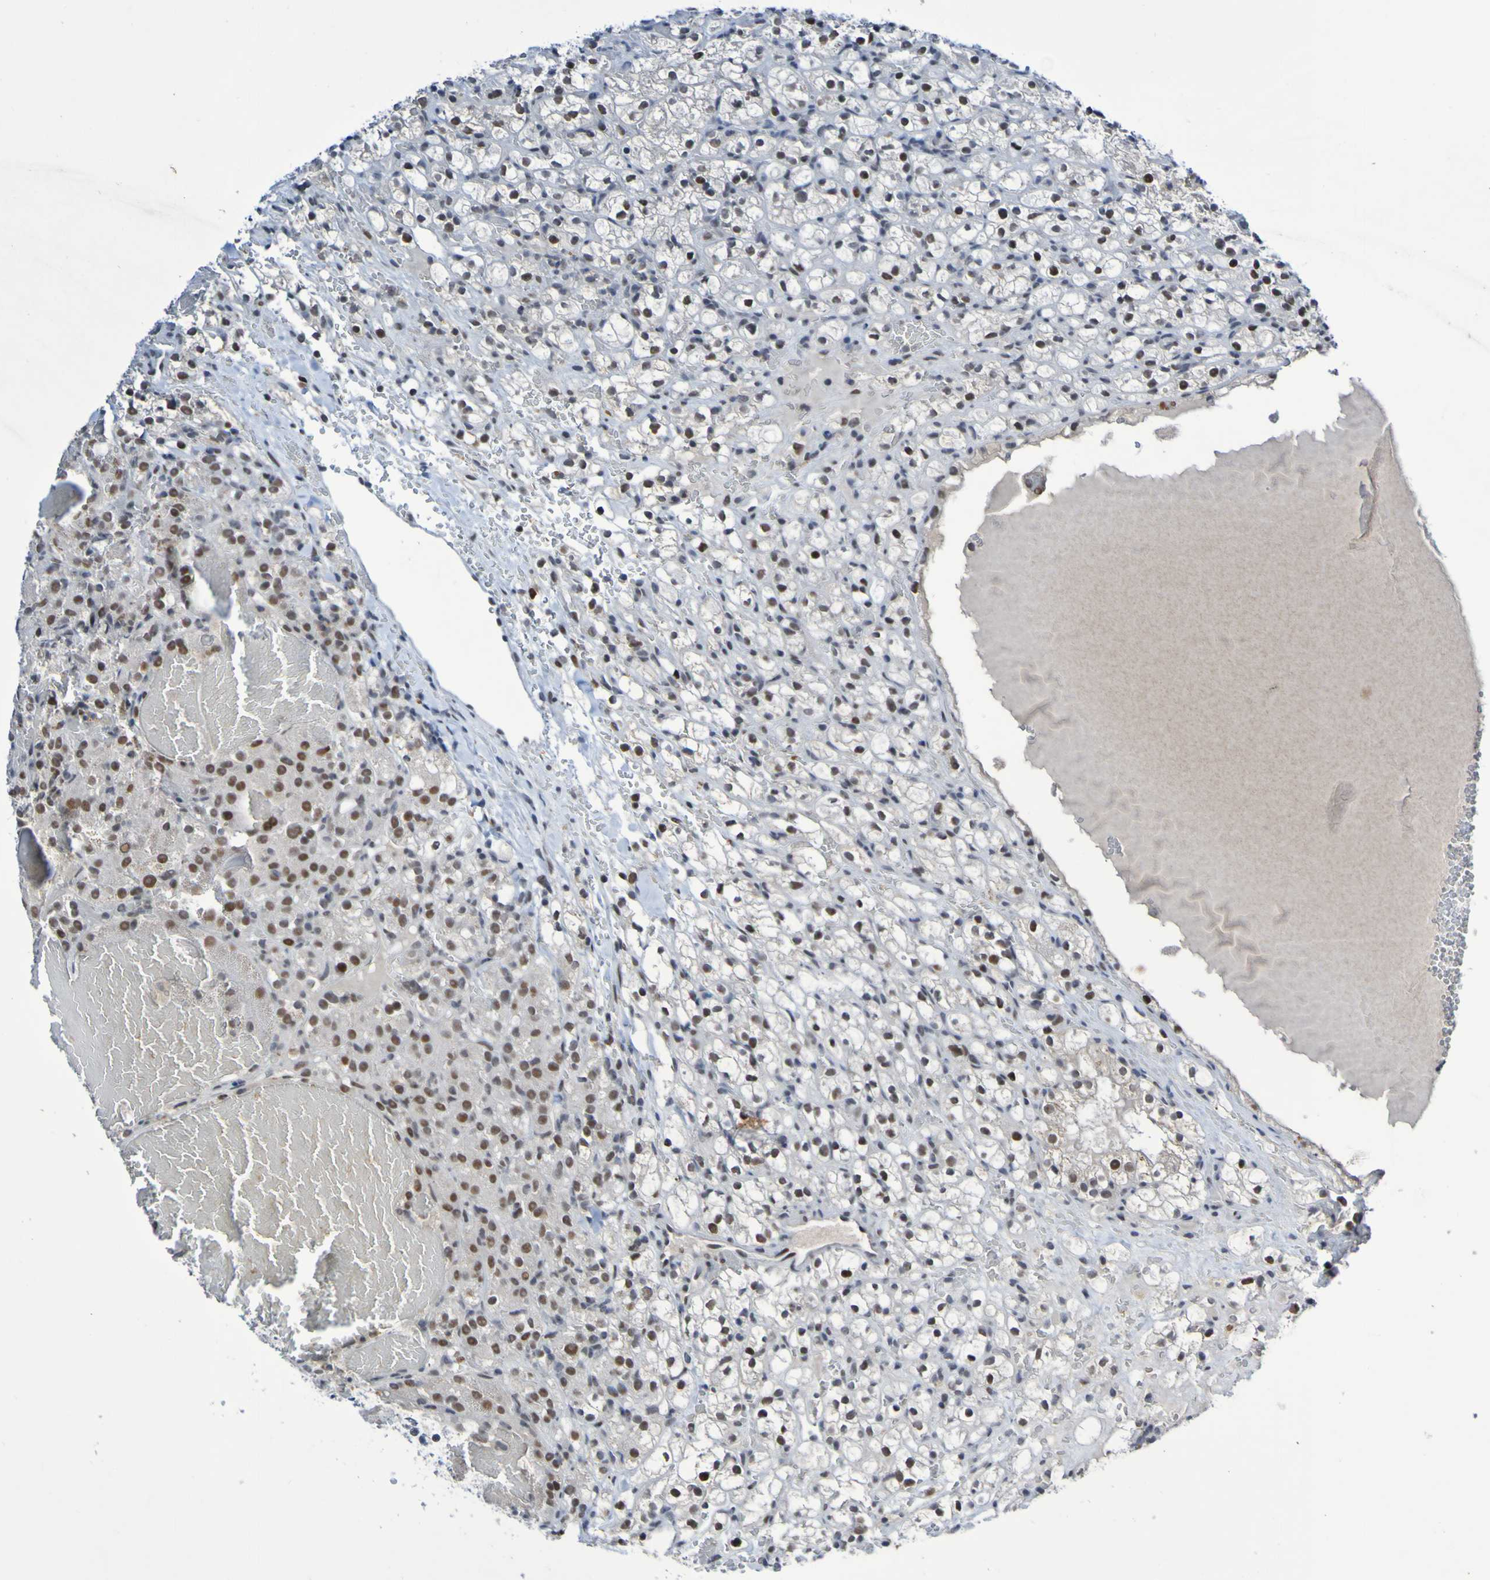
{"staining": {"intensity": "moderate", "quantity": ">75%", "location": "nuclear"}, "tissue": "renal cancer", "cell_type": "Tumor cells", "image_type": "cancer", "snomed": [{"axis": "morphology", "description": "Adenocarcinoma, NOS"}, {"axis": "topography", "description": "Kidney"}], "caption": "Tumor cells display medium levels of moderate nuclear positivity in about >75% of cells in human renal adenocarcinoma.", "gene": "PCGF1", "patient": {"sex": "male", "age": 61}}